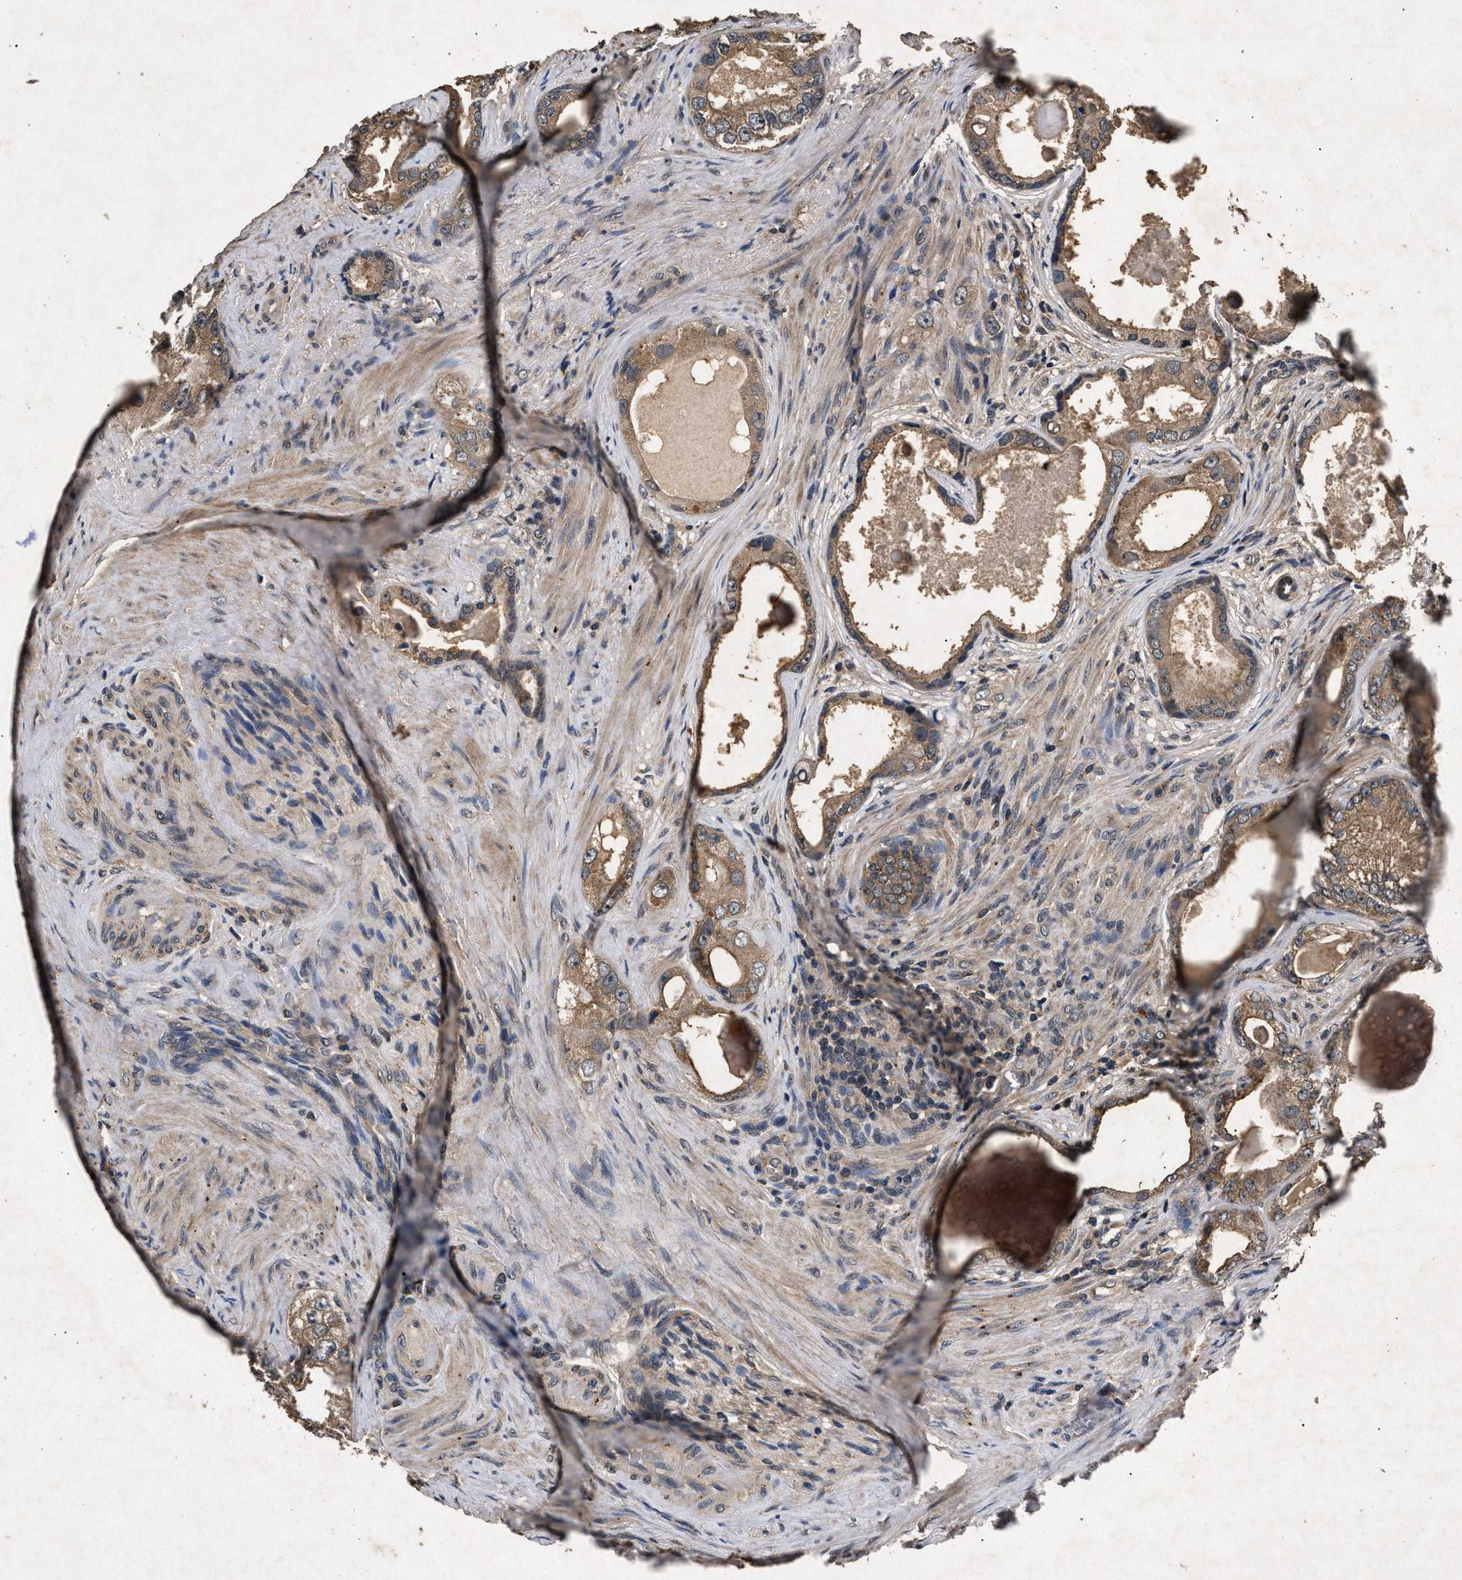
{"staining": {"intensity": "moderate", "quantity": ">75%", "location": "cytoplasmic/membranous"}, "tissue": "prostate cancer", "cell_type": "Tumor cells", "image_type": "cancer", "snomed": [{"axis": "morphology", "description": "Adenocarcinoma, High grade"}, {"axis": "topography", "description": "Prostate"}], "caption": "High-grade adenocarcinoma (prostate) tissue exhibits moderate cytoplasmic/membranous staining in approximately >75% of tumor cells, visualized by immunohistochemistry.", "gene": "PPP1CC", "patient": {"sex": "male", "age": 66}}